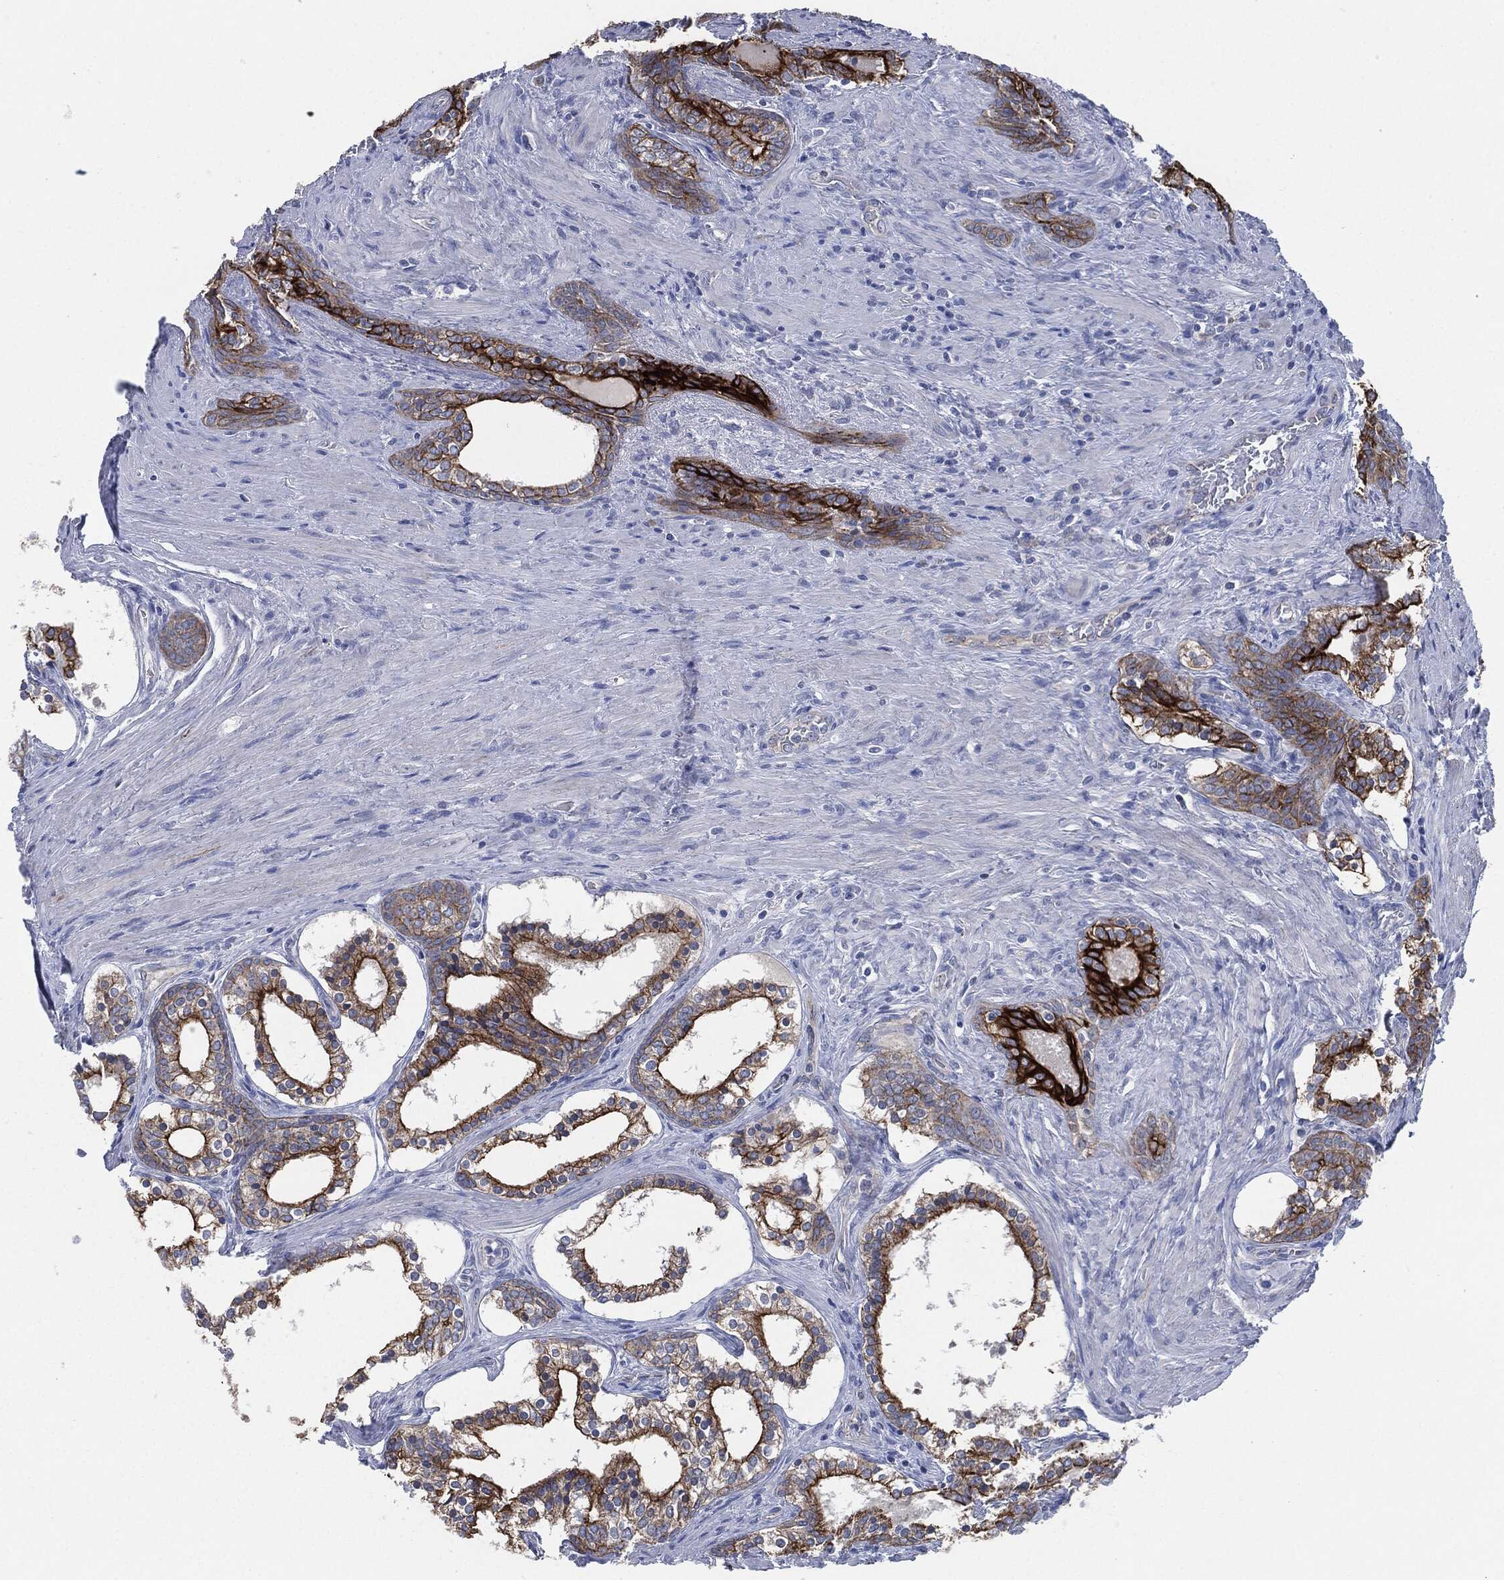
{"staining": {"intensity": "strong", "quantity": "25%-75%", "location": "cytoplasmic/membranous"}, "tissue": "prostate cancer", "cell_type": "Tumor cells", "image_type": "cancer", "snomed": [{"axis": "morphology", "description": "Adenocarcinoma, NOS"}, {"axis": "morphology", "description": "Adenocarcinoma, High grade"}, {"axis": "topography", "description": "Prostate"}], "caption": "A photomicrograph showing strong cytoplasmic/membranous positivity in about 25%-75% of tumor cells in prostate cancer (adenocarcinoma (high-grade)), as visualized by brown immunohistochemical staining.", "gene": "SHROOM2", "patient": {"sex": "male", "age": 61}}